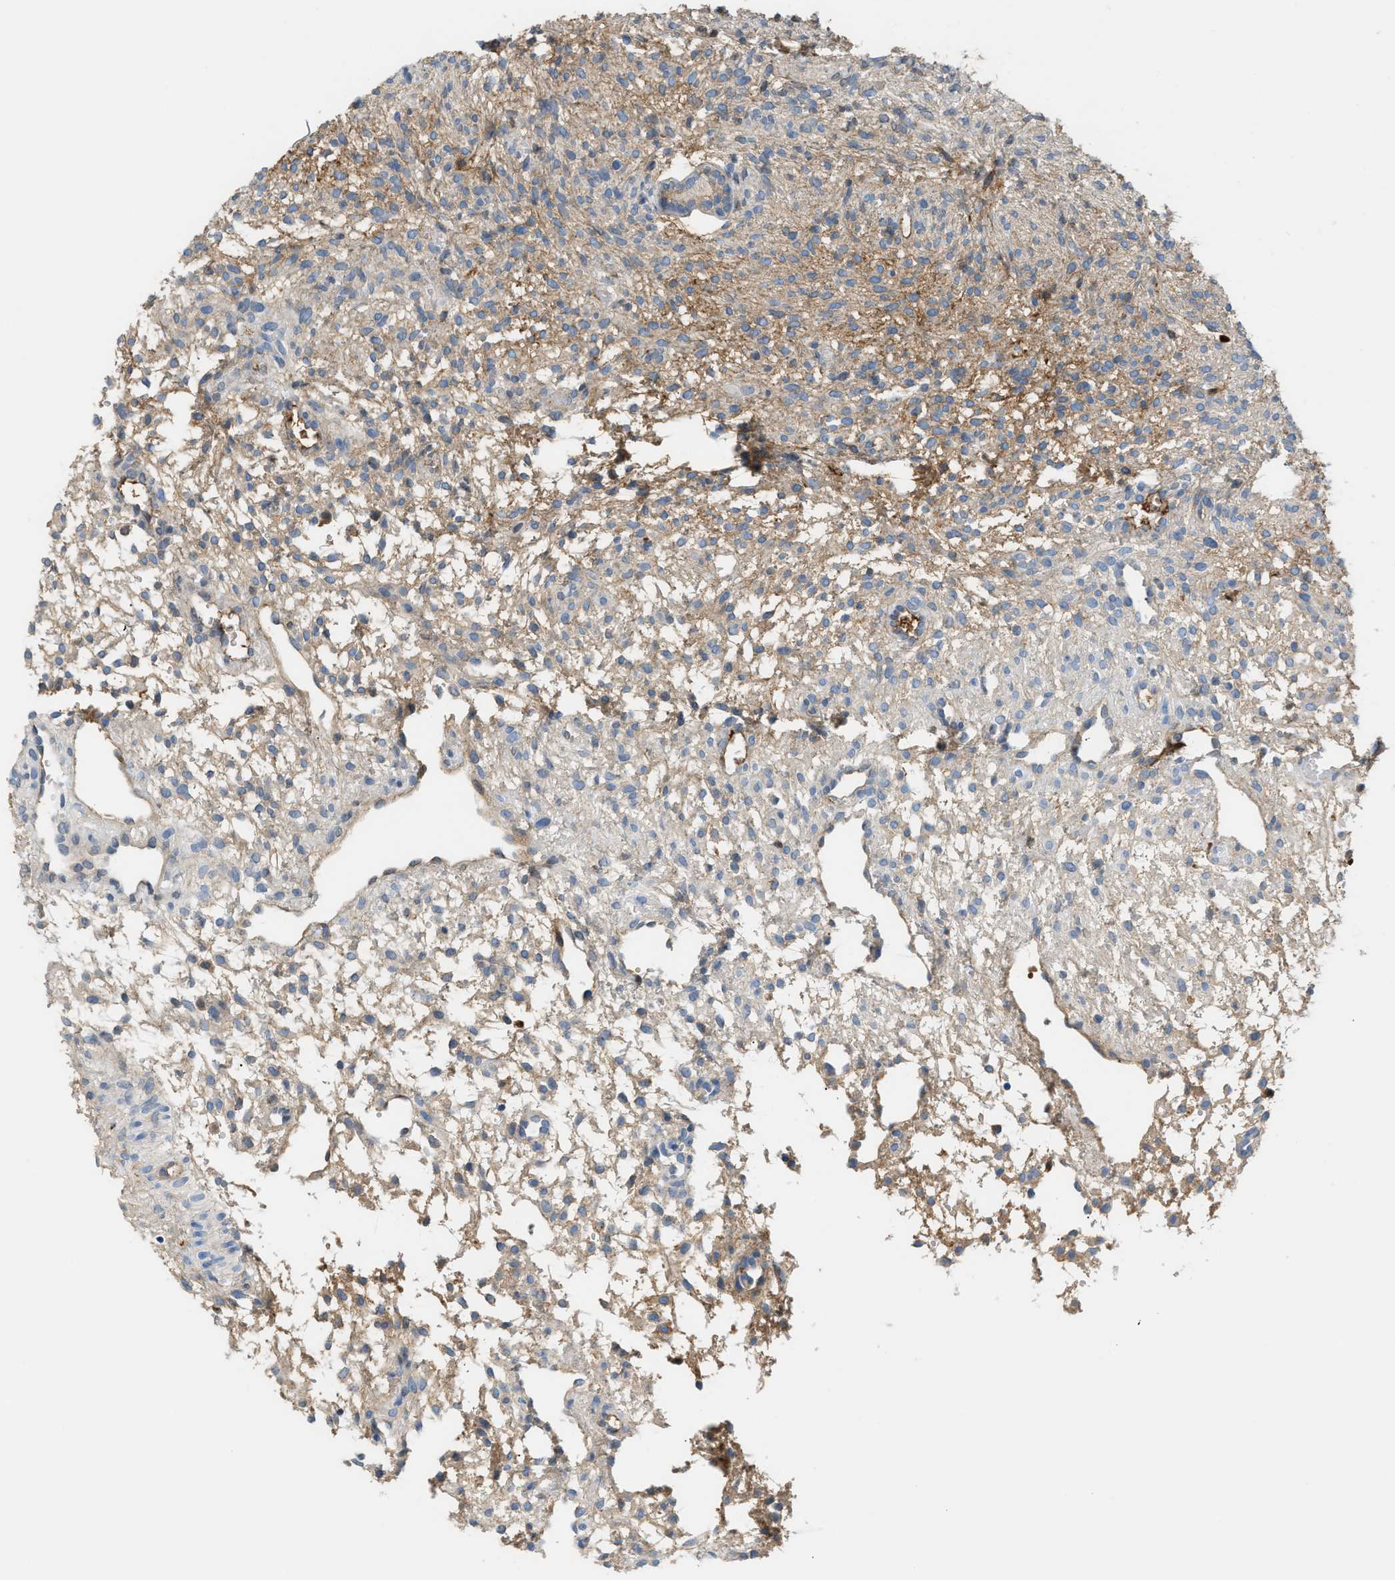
{"staining": {"intensity": "weak", "quantity": ">75%", "location": "cytoplasmic/membranous"}, "tissue": "ovary", "cell_type": "Follicle cells", "image_type": "normal", "snomed": [{"axis": "morphology", "description": "Normal tissue, NOS"}, {"axis": "morphology", "description": "Cyst, NOS"}, {"axis": "topography", "description": "Ovary"}], "caption": "Immunohistochemical staining of unremarkable human ovary demonstrates weak cytoplasmic/membranous protein expression in about >75% of follicle cells.", "gene": "CFI", "patient": {"sex": "female", "age": 18}}